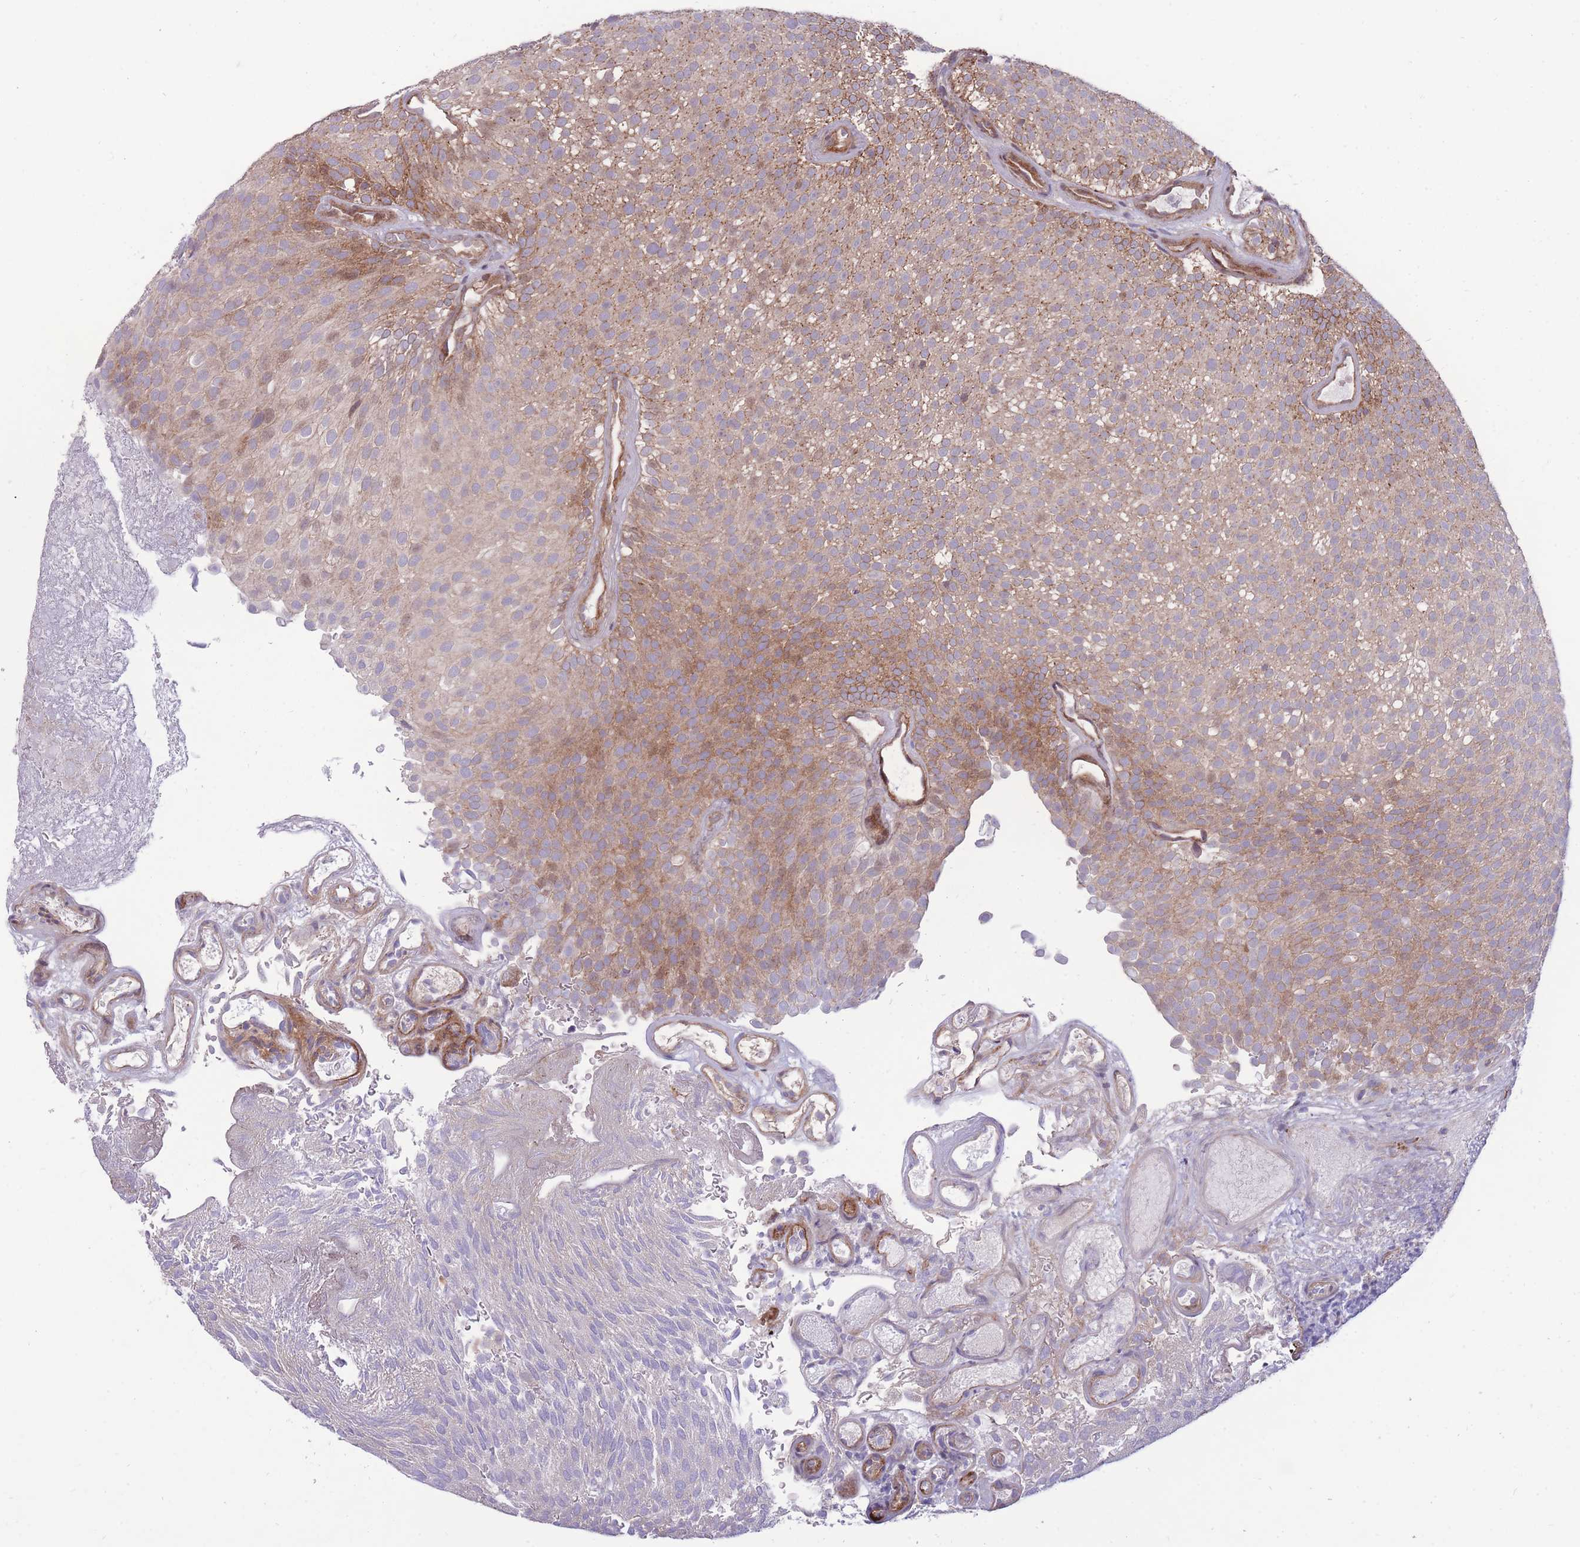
{"staining": {"intensity": "moderate", "quantity": "25%-75%", "location": "cytoplasmic/membranous,nuclear"}, "tissue": "urothelial cancer", "cell_type": "Tumor cells", "image_type": "cancer", "snomed": [{"axis": "morphology", "description": "Urothelial carcinoma, Low grade"}, {"axis": "topography", "description": "Urinary bladder"}], "caption": "Urothelial carcinoma (low-grade) tissue shows moderate cytoplasmic/membranous and nuclear expression in approximately 25%-75% of tumor cells", "gene": "RIC8A", "patient": {"sex": "male", "age": 78}}